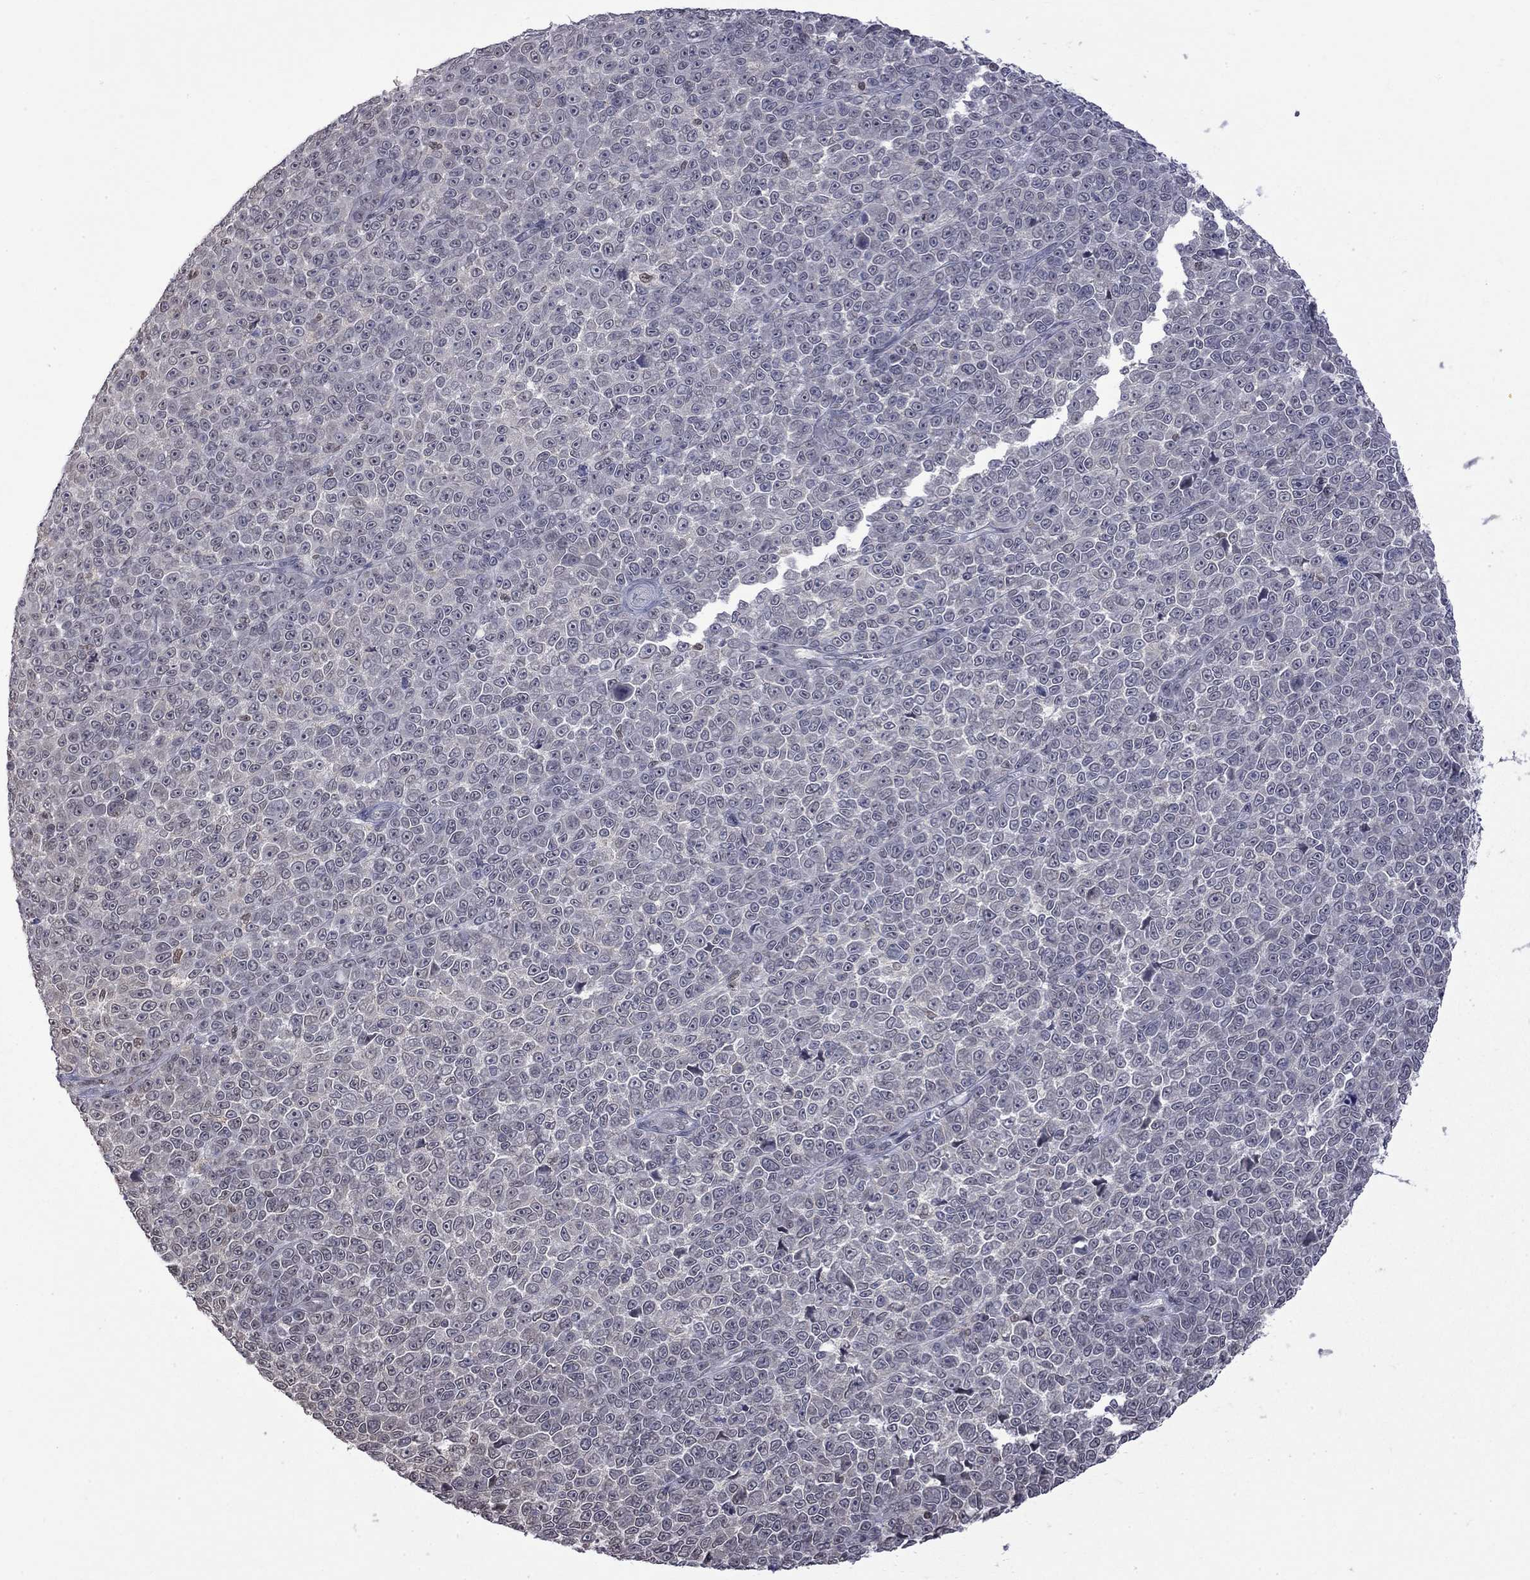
{"staining": {"intensity": "negative", "quantity": "none", "location": "none"}, "tissue": "melanoma", "cell_type": "Tumor cells", "image_type": "cancer", "snomed": [{"axis": "morphology", "description": "Malignant melanoma, NOS"}, {"axis": "topography", "description": "Skin"}], "caption": "A high-resolution photomicrograph shows immunohistochemistry (IHC) staining of malignant melanoma, which shows no significant expression in tumor cells.", "gene": "RFWD3", "patient": {"sex": "female", "age": 95}}